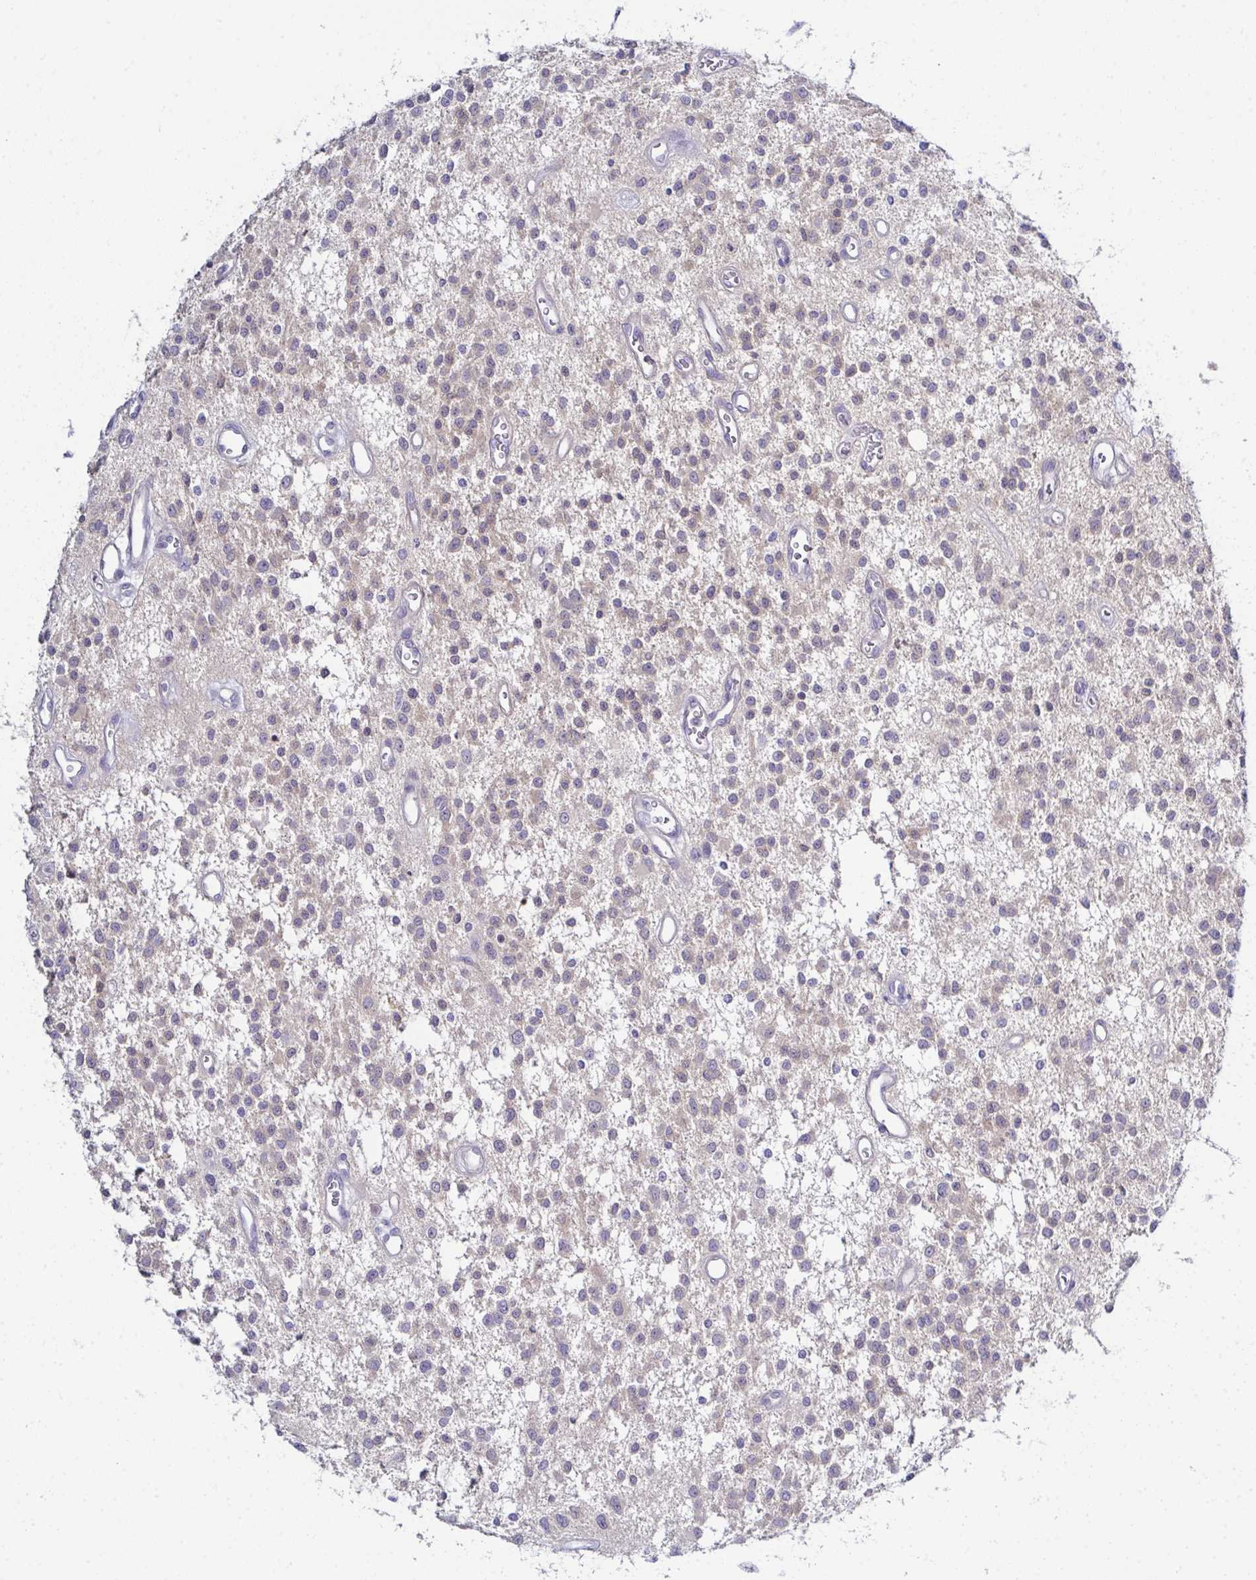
{"staining": {"intensity": "weak", "quantity": "<25%", "location": "cytoplasmic/membranous"}, "tissue": "glioma", "cell_type": "Tumor cells", "image_type": "cancer", "snomed": [{"axis": "morphology", "description": "Glioma, malignant, Low grade"}, {"axis": "topography", "description": "Brain"}], "caption": "DAB (3,3'-diaminobenzidine) immunohistochemical staining of human glioma exhibits no significant expression in tumor cells.", "gene": "CFAP97D1", "patient": {"sex": "male", "age": 43}}